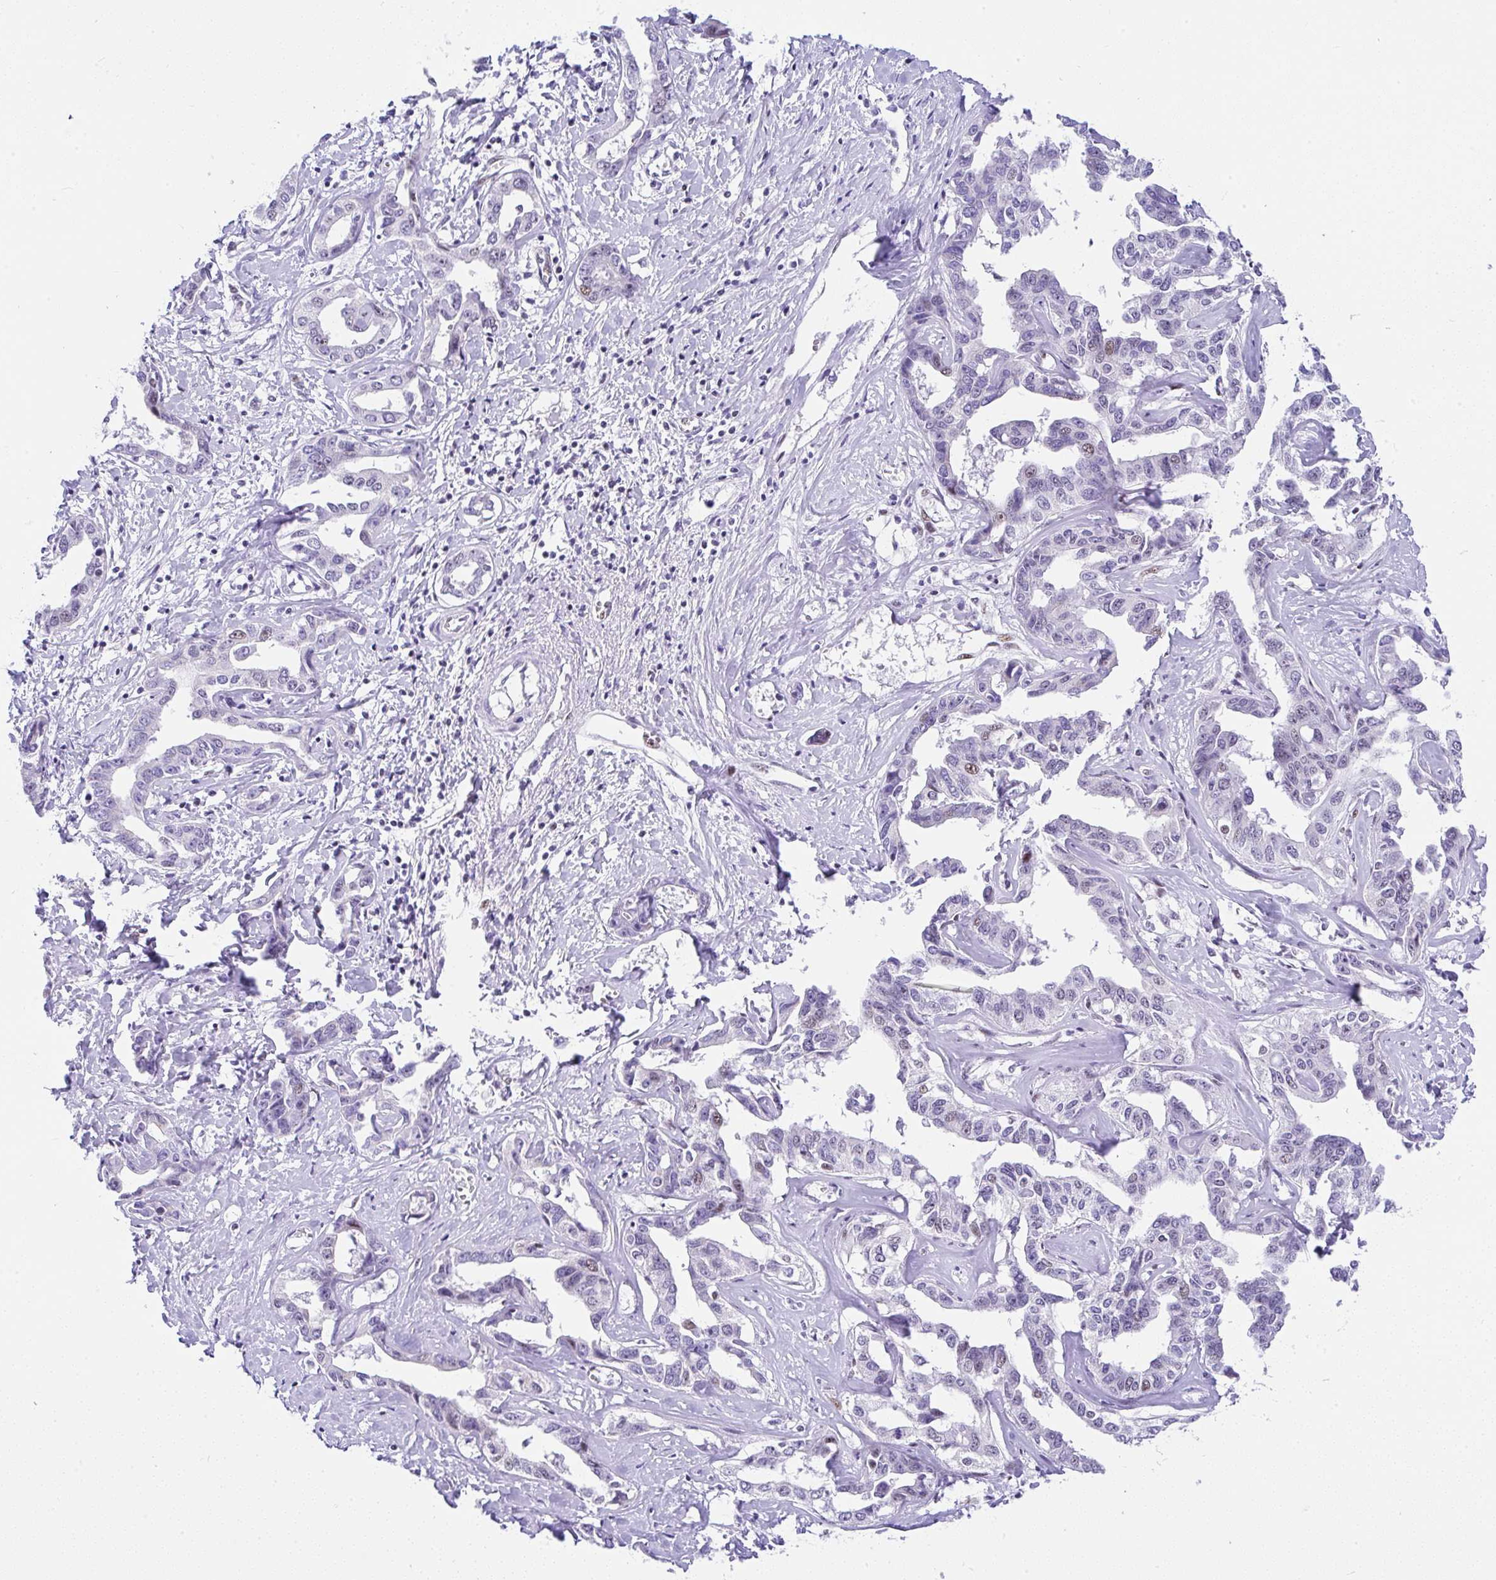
{"staining": {"intensity": "moderate", "quantity": "<25%", "location": "nuclear"}, "tissue": "liver cancer", "cell_type": "Tumor cells", "image_type": "cancer", "snomed": [{"axis": "morphology", "description": "Cholangiocarcinoma"}, {"axis": "topography", "description": "Liver"}], "caption": "Moderate nuclear expression for a protein is present in about <25% of tumor cells of liver cancer using IHC.", "gene": "NR1D2", "patient": {"sex": "male", "age": 59}}